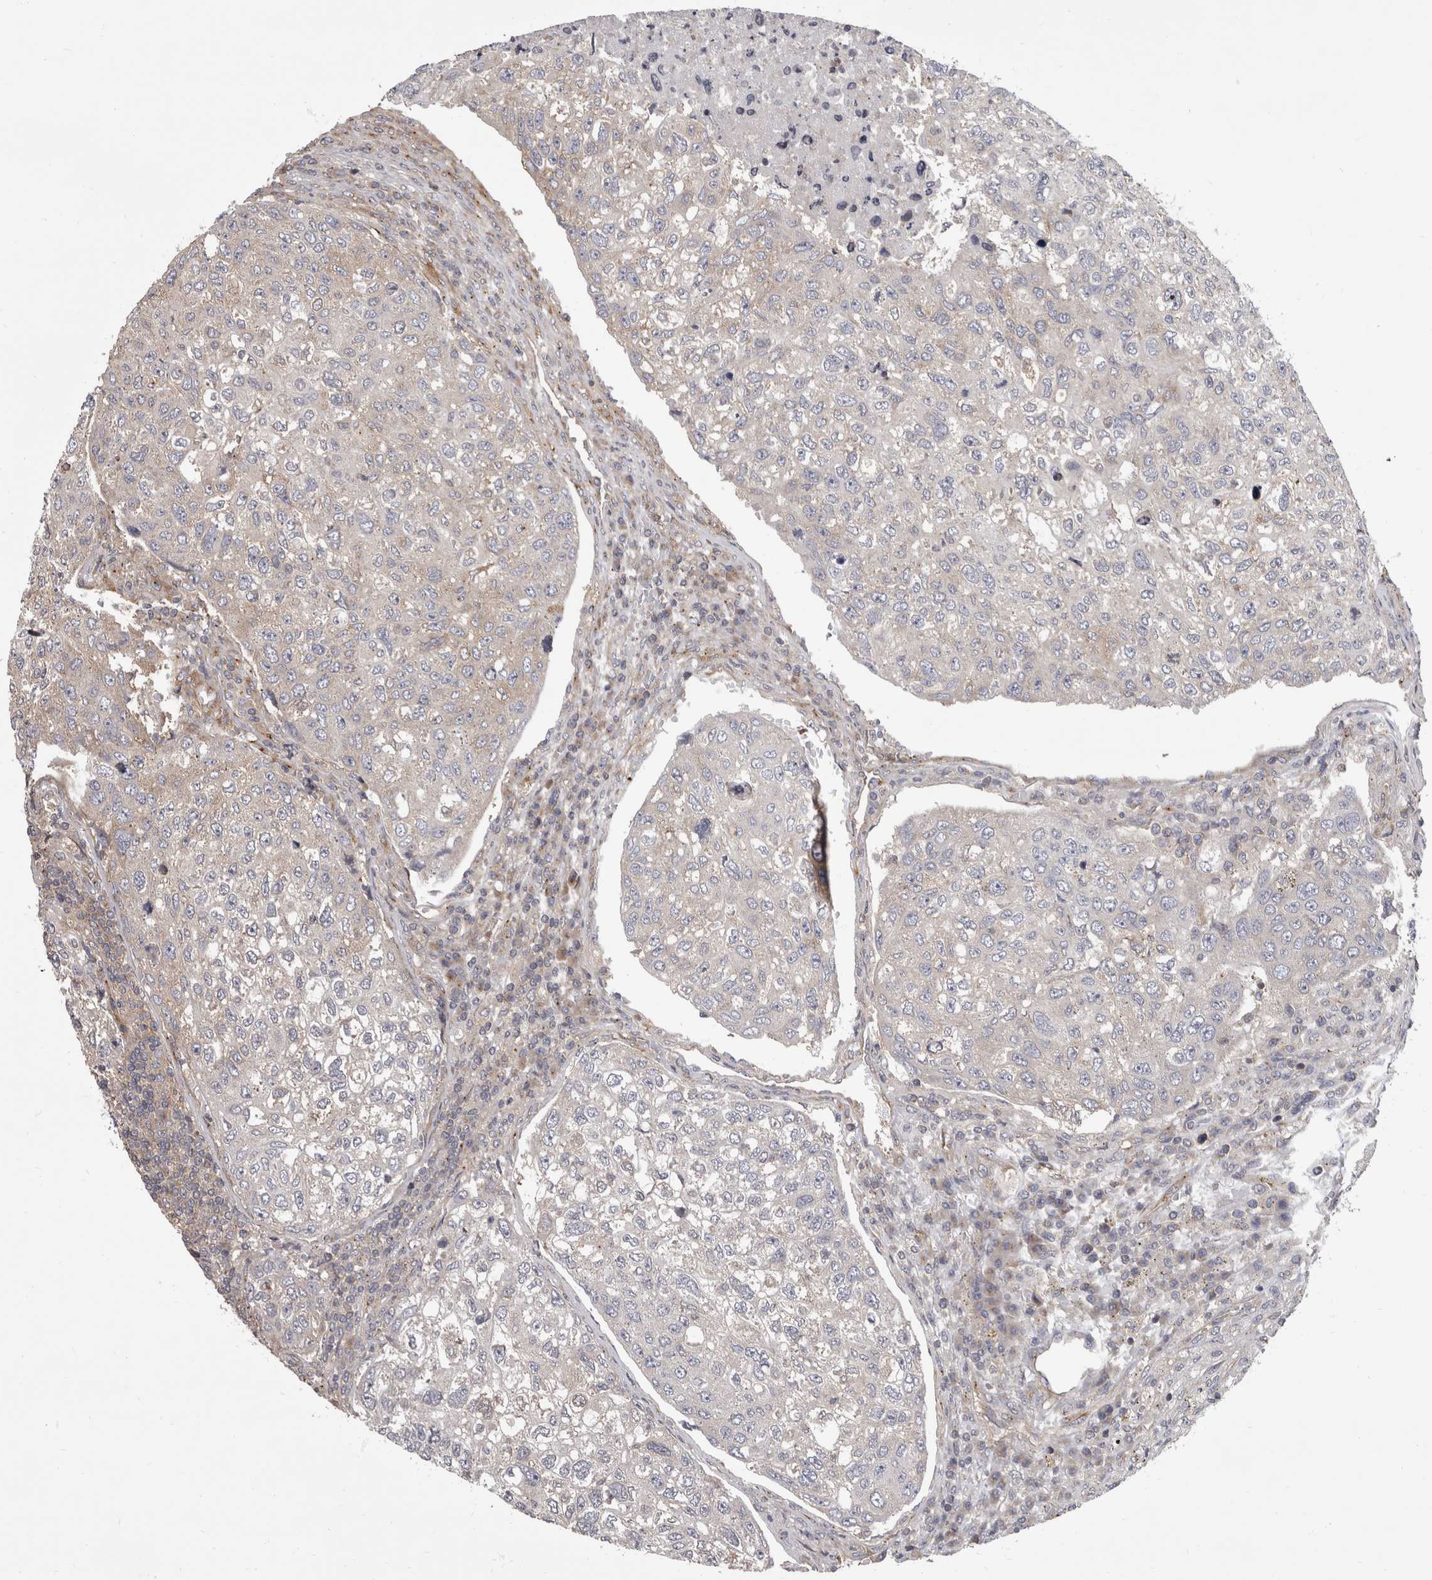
{"staining": {"intensity": "negative", "quantity": "none", "location": "none"}, "tissue": "urothelial cancer", "cell_type": "Tumor cells", "image_type": "cancer", "snomed": [{"axis": "morphology", "description": "Urothelial carcinoma, High grade"}, {"axis": "topography", "description": "Lymph node"}, {"axis": "topography", "description": "Urinary bladder"}], "caption": "Tumor cells show no significant protein expression in urothelial cancer.", "gene": "HOOK3", "patient": {"sex": "male", "age": 51}}